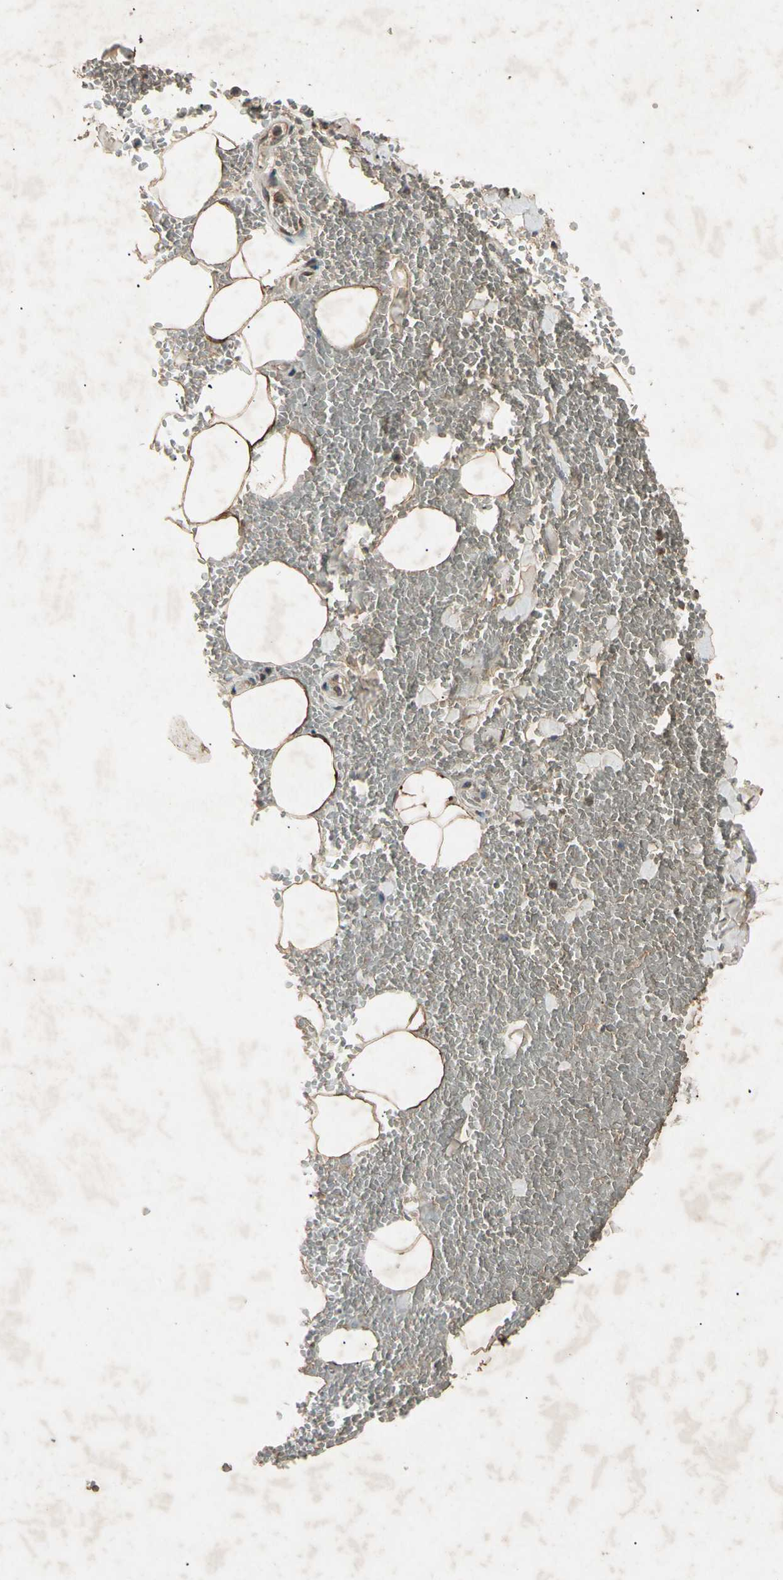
{"staining": {"intensity": "moderate", "quantity": ">75%", "location": "cytoplasmic/membranous"}, "tissue": "adipose tissue", "cell_type": "Adipocytes", "image_type": "normal", "snomed": [{"axis": "morphology", "description": "Normal tissue, NOS"}, {"axis": "morphology", "description": "Inflammation, NOS"}, {"axis": "topography", "description": "Lymph node"}, {"axis": "topography", "description": "Peripheral nerve tissue"}], "caption": "Adipocytes show medium levels of moderate cytoplasmic/membranous positivity in about >75% of cells in benign adipose tissue.", "gene": "CP", "patient": {"sex": "male", "age": 52}}